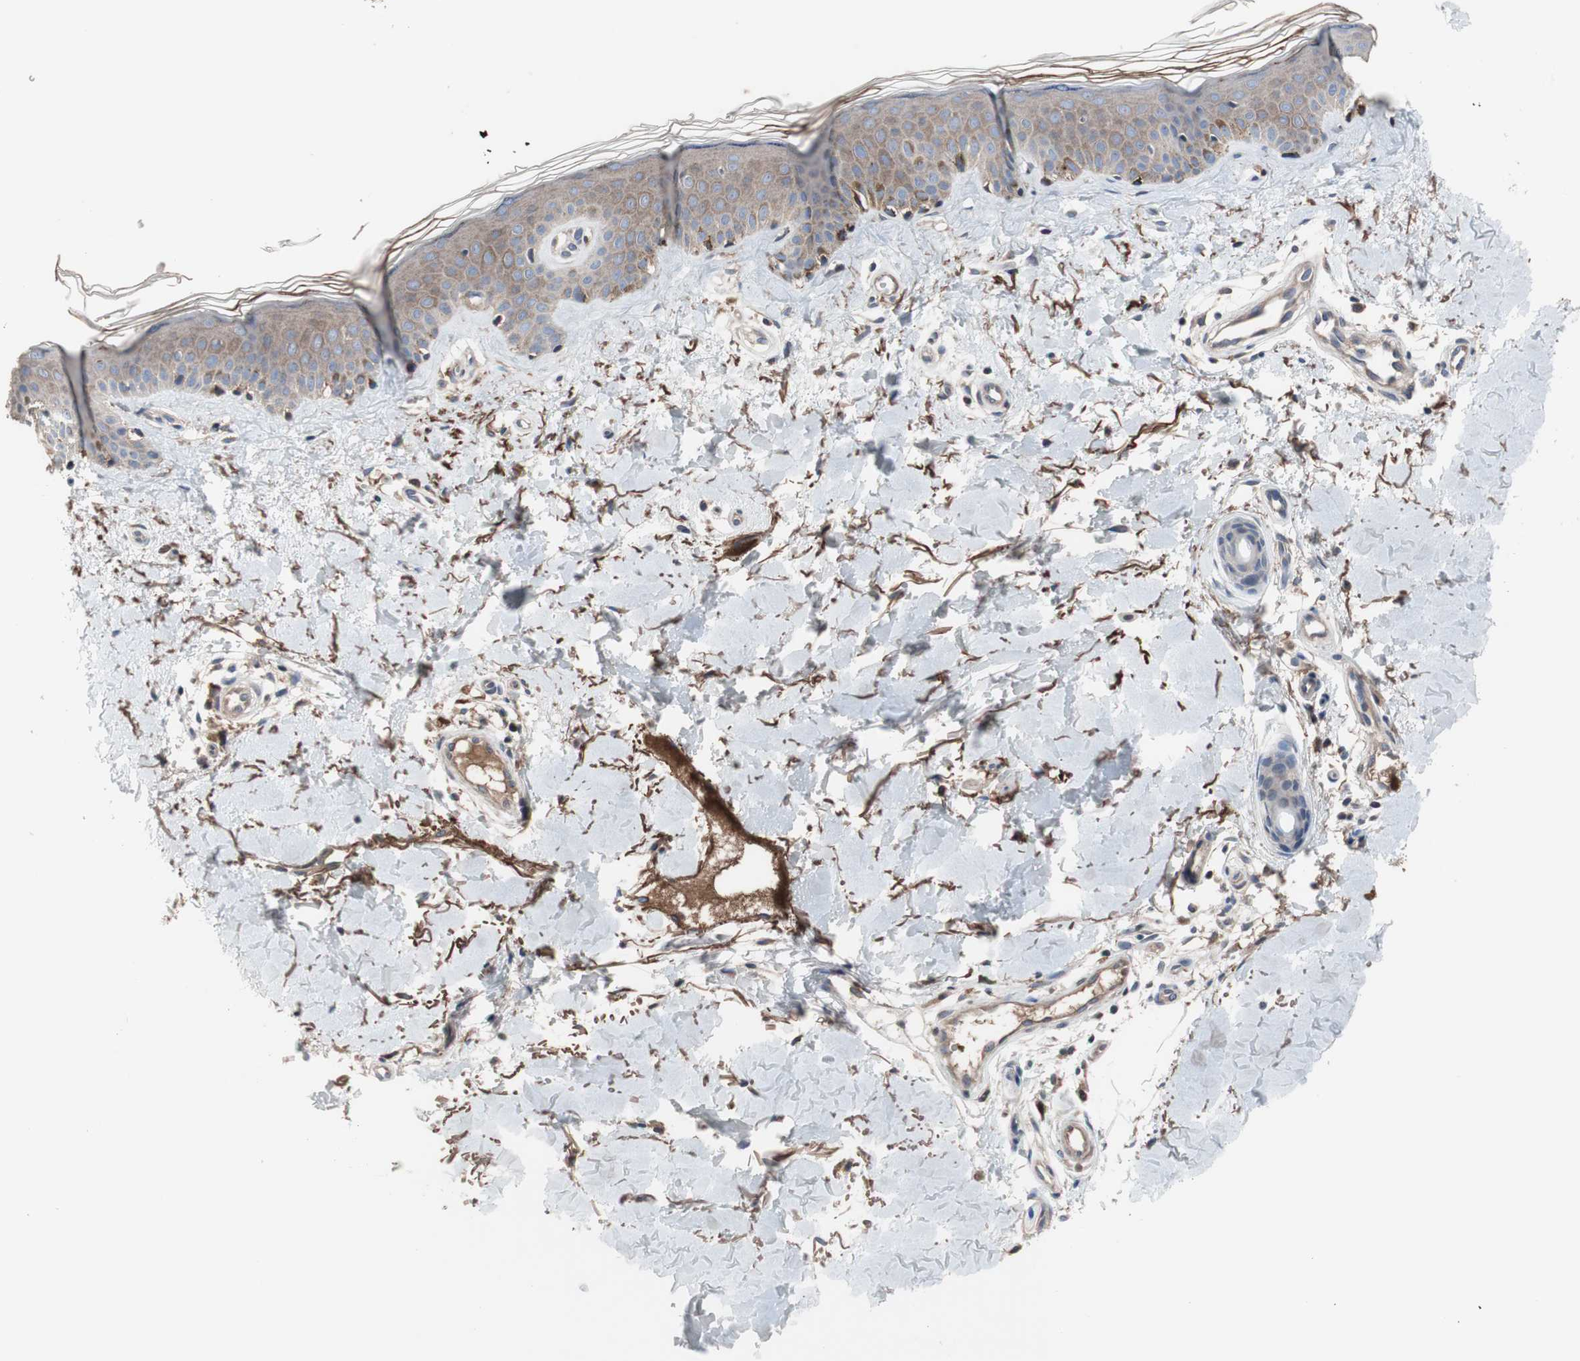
{"staining": {"intensity": "negative", "quantity": "none", "location": "none"}, "tissue": "skin", "cell_type": "Fibroblasts", "image_type": "normal", "snomed": [{"axis": "morphology", "description": "Normal tissue, NOS"}, {"axis": "topography", "description": "Skin"}], "caption": "IHC micrograph of normal skin: human skin stained with DAB exhibits no significant protein positivity in fibroblasts.", "gene": "KANSL1", "patient": {"sex": "male", "age": 67}}